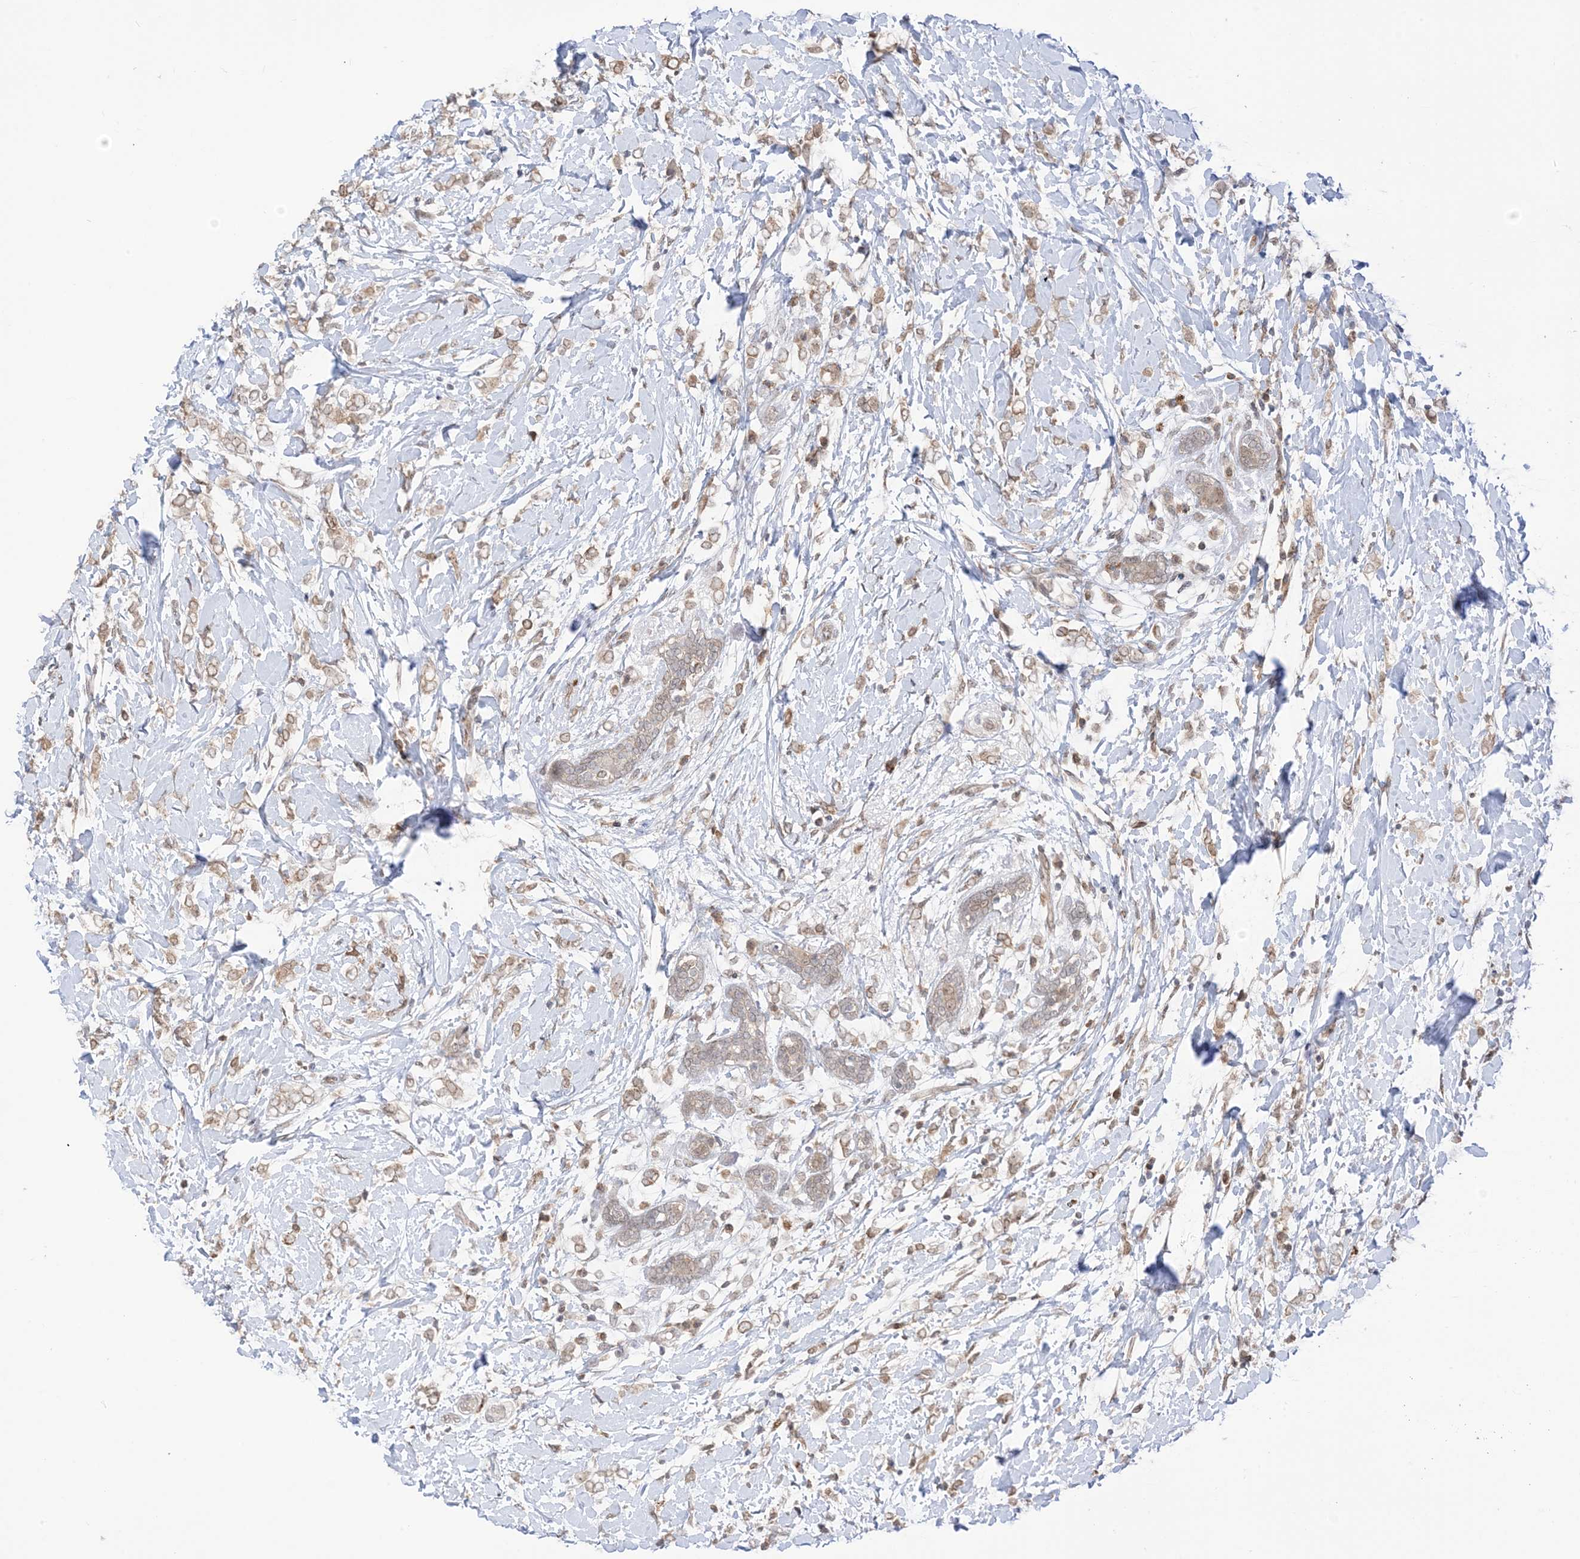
{"staining": {"intensity": "weak", "quantity": ">75%", "location": "cytoplasmic/membranous,nuclear"}, "tissue": "breast cancer", "cell_type": "Tumor cells", "image_type": "cancer", "snomed": [{"axis": "morphology", "description": "Normal tissue, NOS"}, {"axis": "morphology", "description": "Lobular carcinoma"}, {"axis": "topography", "description": "Breast"}], "caption": "Weak cytoplasmic/membranous and nuclear protein expression is identified in about >75% of tumor cells in breast cancer (lobular carcinoma).", "gene": "UBE2E2", "patient": {"sex": "female", "age": 47}}